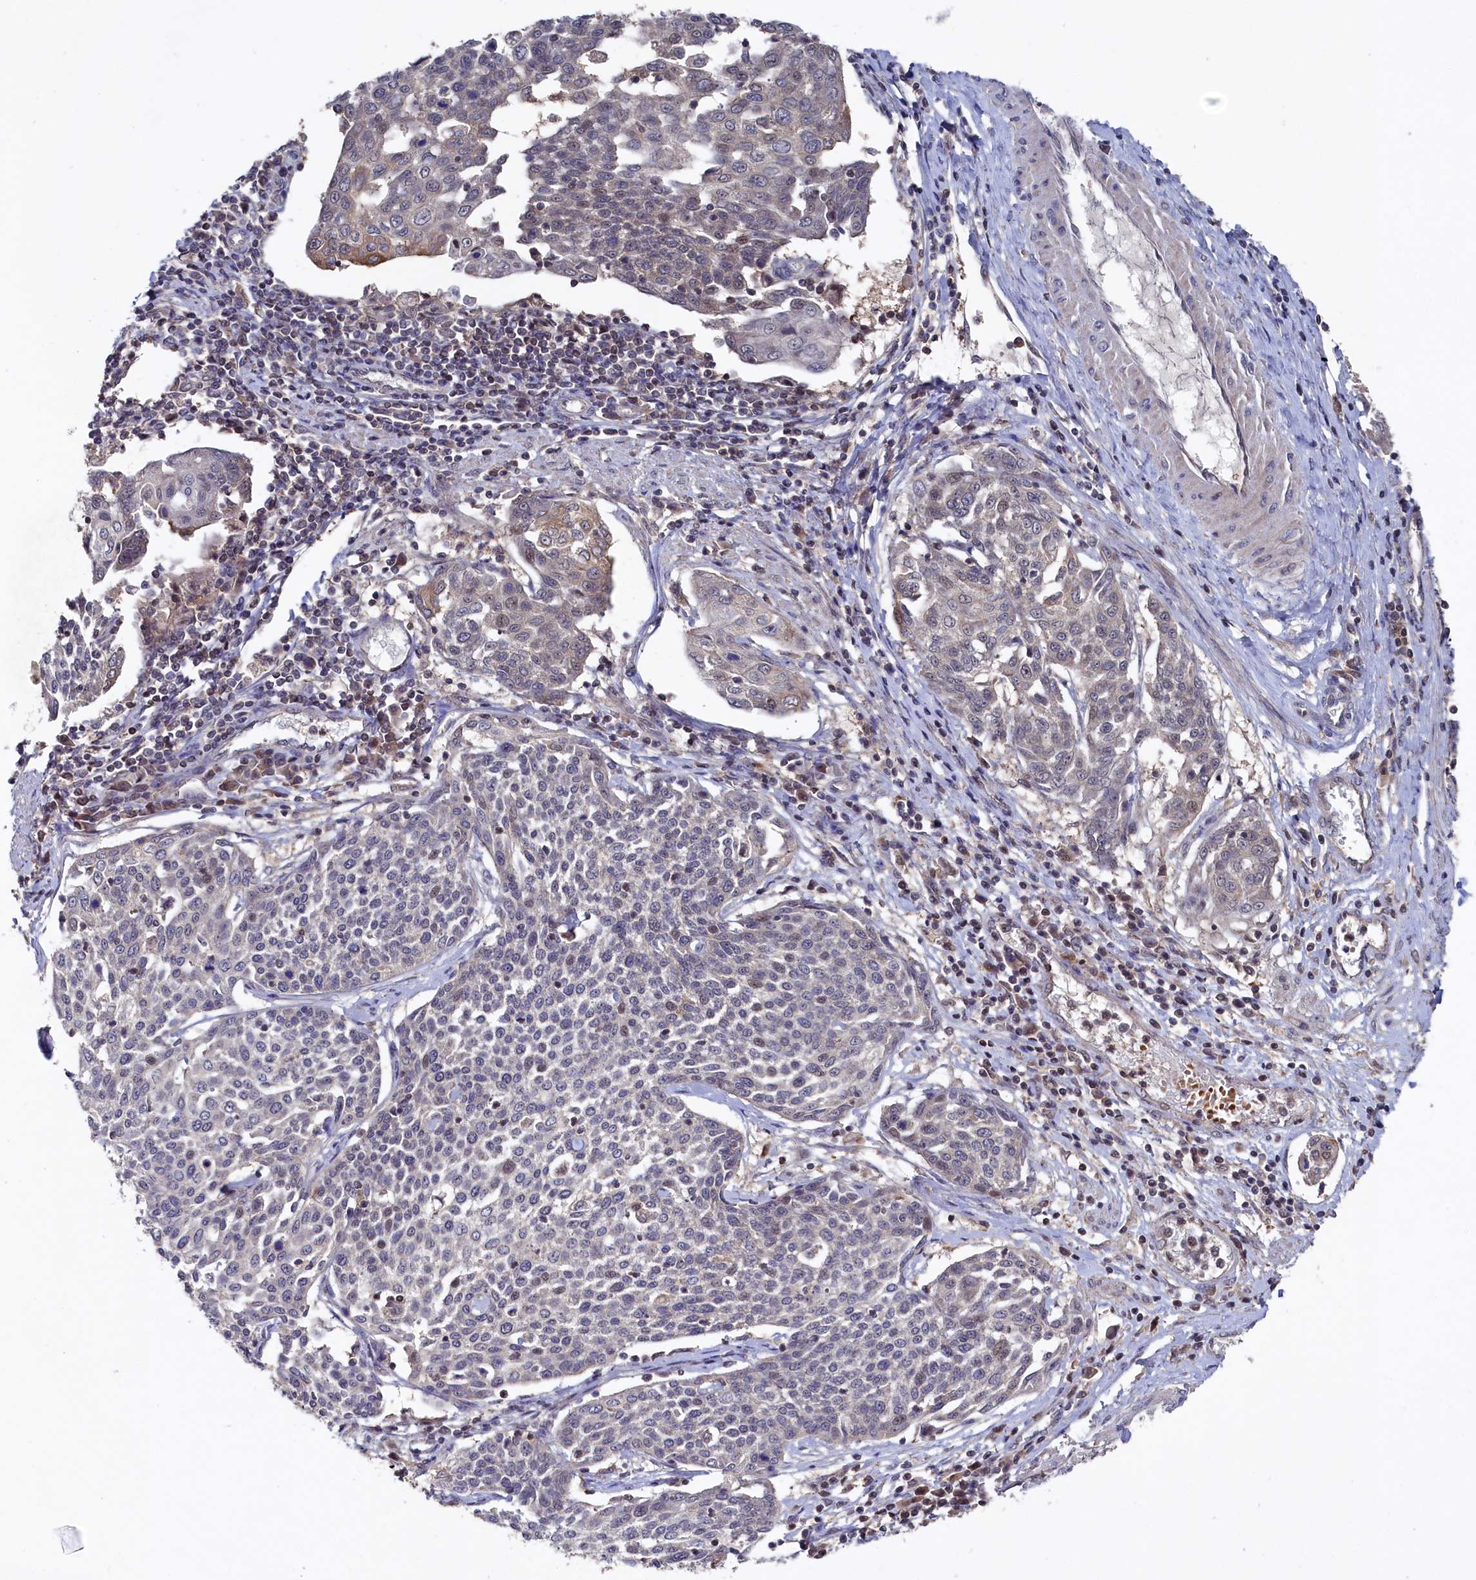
{"staining": {"intensity": "weak", "quantity": "<25%", "location": "nuclear"}, "tissue": "cervical cancer", "cell_type": "Tumor cells", "image_type": "cancer", "snomed": [{"axis": "morphology", "description": "Squamous cell carcinoma, NOS"}, {"axis": "topography", "description": "Cervix"}], "caption": "Tumor cells show no significant protein expression in cervical squamous cell carcinoma. The staining was performed using DAB to visualize the protein expression in brown, while the nuclei were stained in blue with hematoxylin (Magnification: 20x).", "gene": "TMC5", "patient": {"sex": "female", "age": 34}}